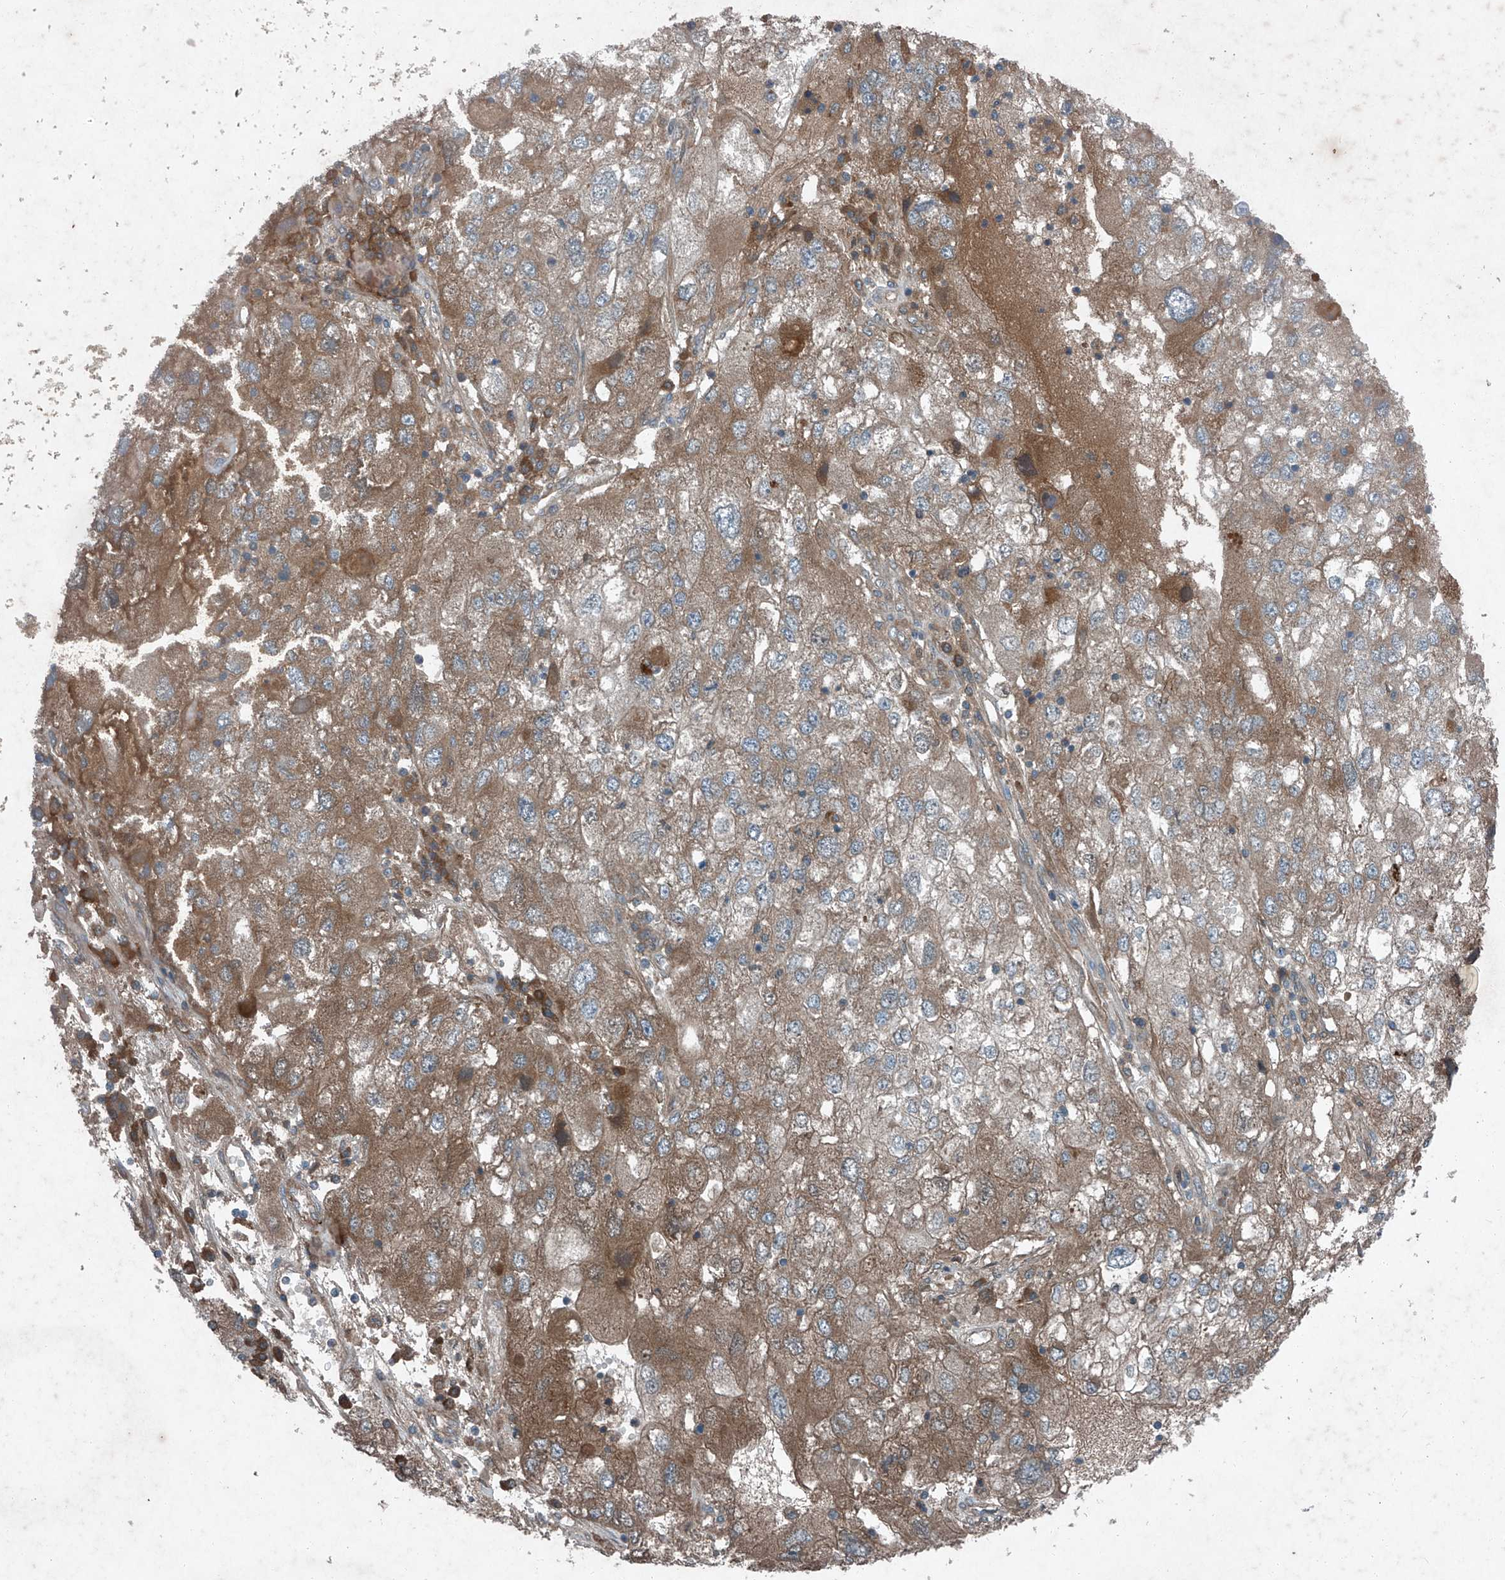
{"staining": {"intensity": "moderate", "quantity": "<25%", "location": "cytoplasmic/membranous"}, "tissue": "endometrial cancer", "cell_type": "Tumor cells", "image_type": "cancer", "snomed": [{"axis": "morphology", "description": "Adenocarcinoma, NOS"}, {"axis": "topography", "description": "Endometrium"}], "caption": "This is an image of immunohistochemistry (IHC) staining of endometrial cancer, which shows moderate staining in the cytoplasmic/membranous of tumor cells.", "gene": "FOXRED2", "patient": {"sex": "female", "age": 49}}